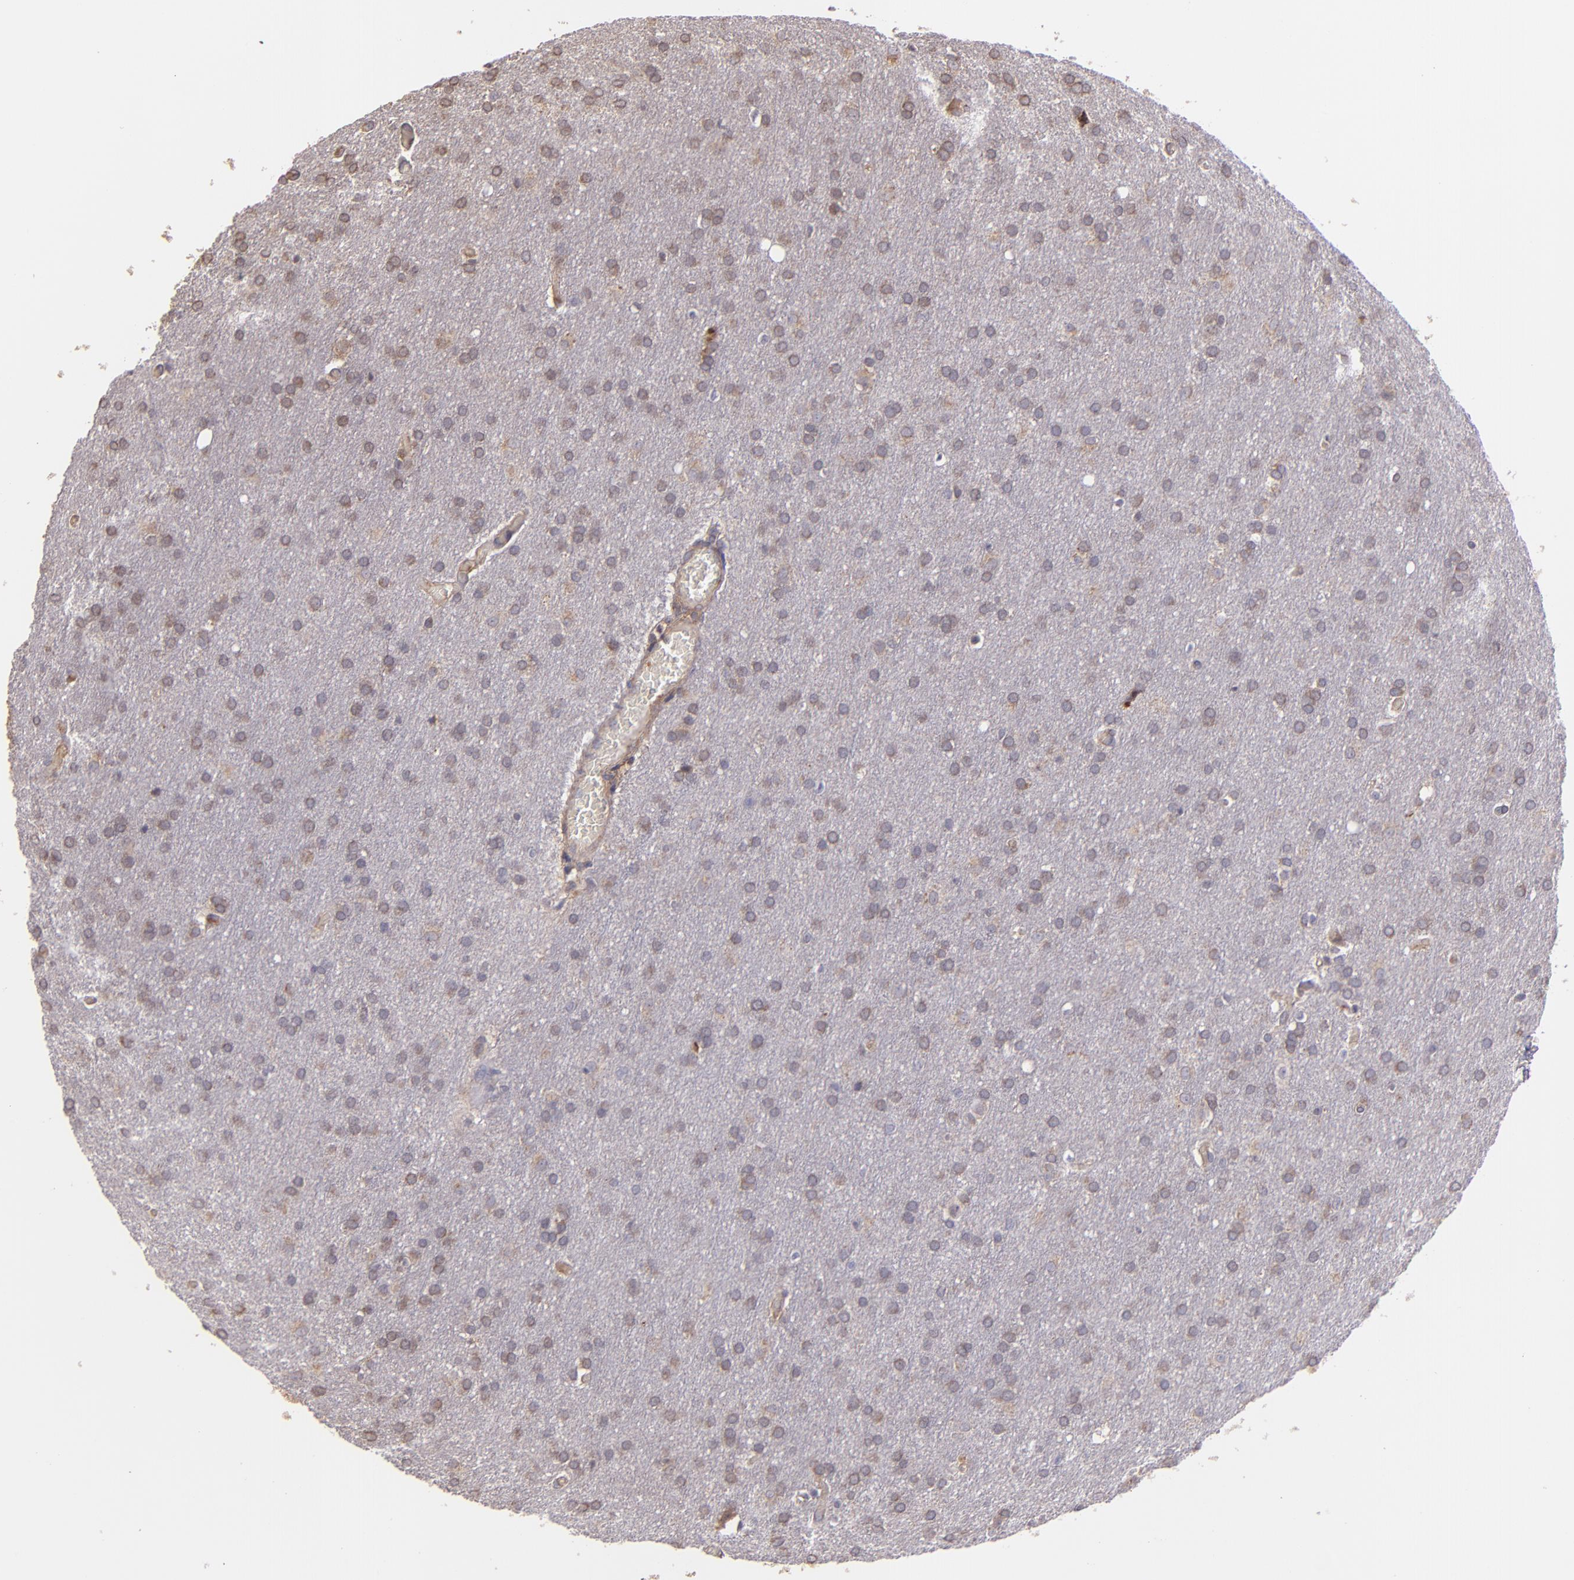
{"staining": {"intensity": "moderate", "quantity": ">75%", "location": "cytoplasmic/membranous"}, "tissue": "glioma", "cell_type": "Tumor cells", "image_type": "cancer", "snomed": [{"axis": "morphology", "description": "Glioma, malignant, Low grade"}, {"axis": "topography", "description": "Brain"}], "caption": "Protein analysis of malignant glioma (low-grade) tissue exhibits moderate cytoplasmic/membranous expression in approximately >75% of tumor cells.", "gene": "ECE1", "patient": {"sex": "female", "age": 32}}